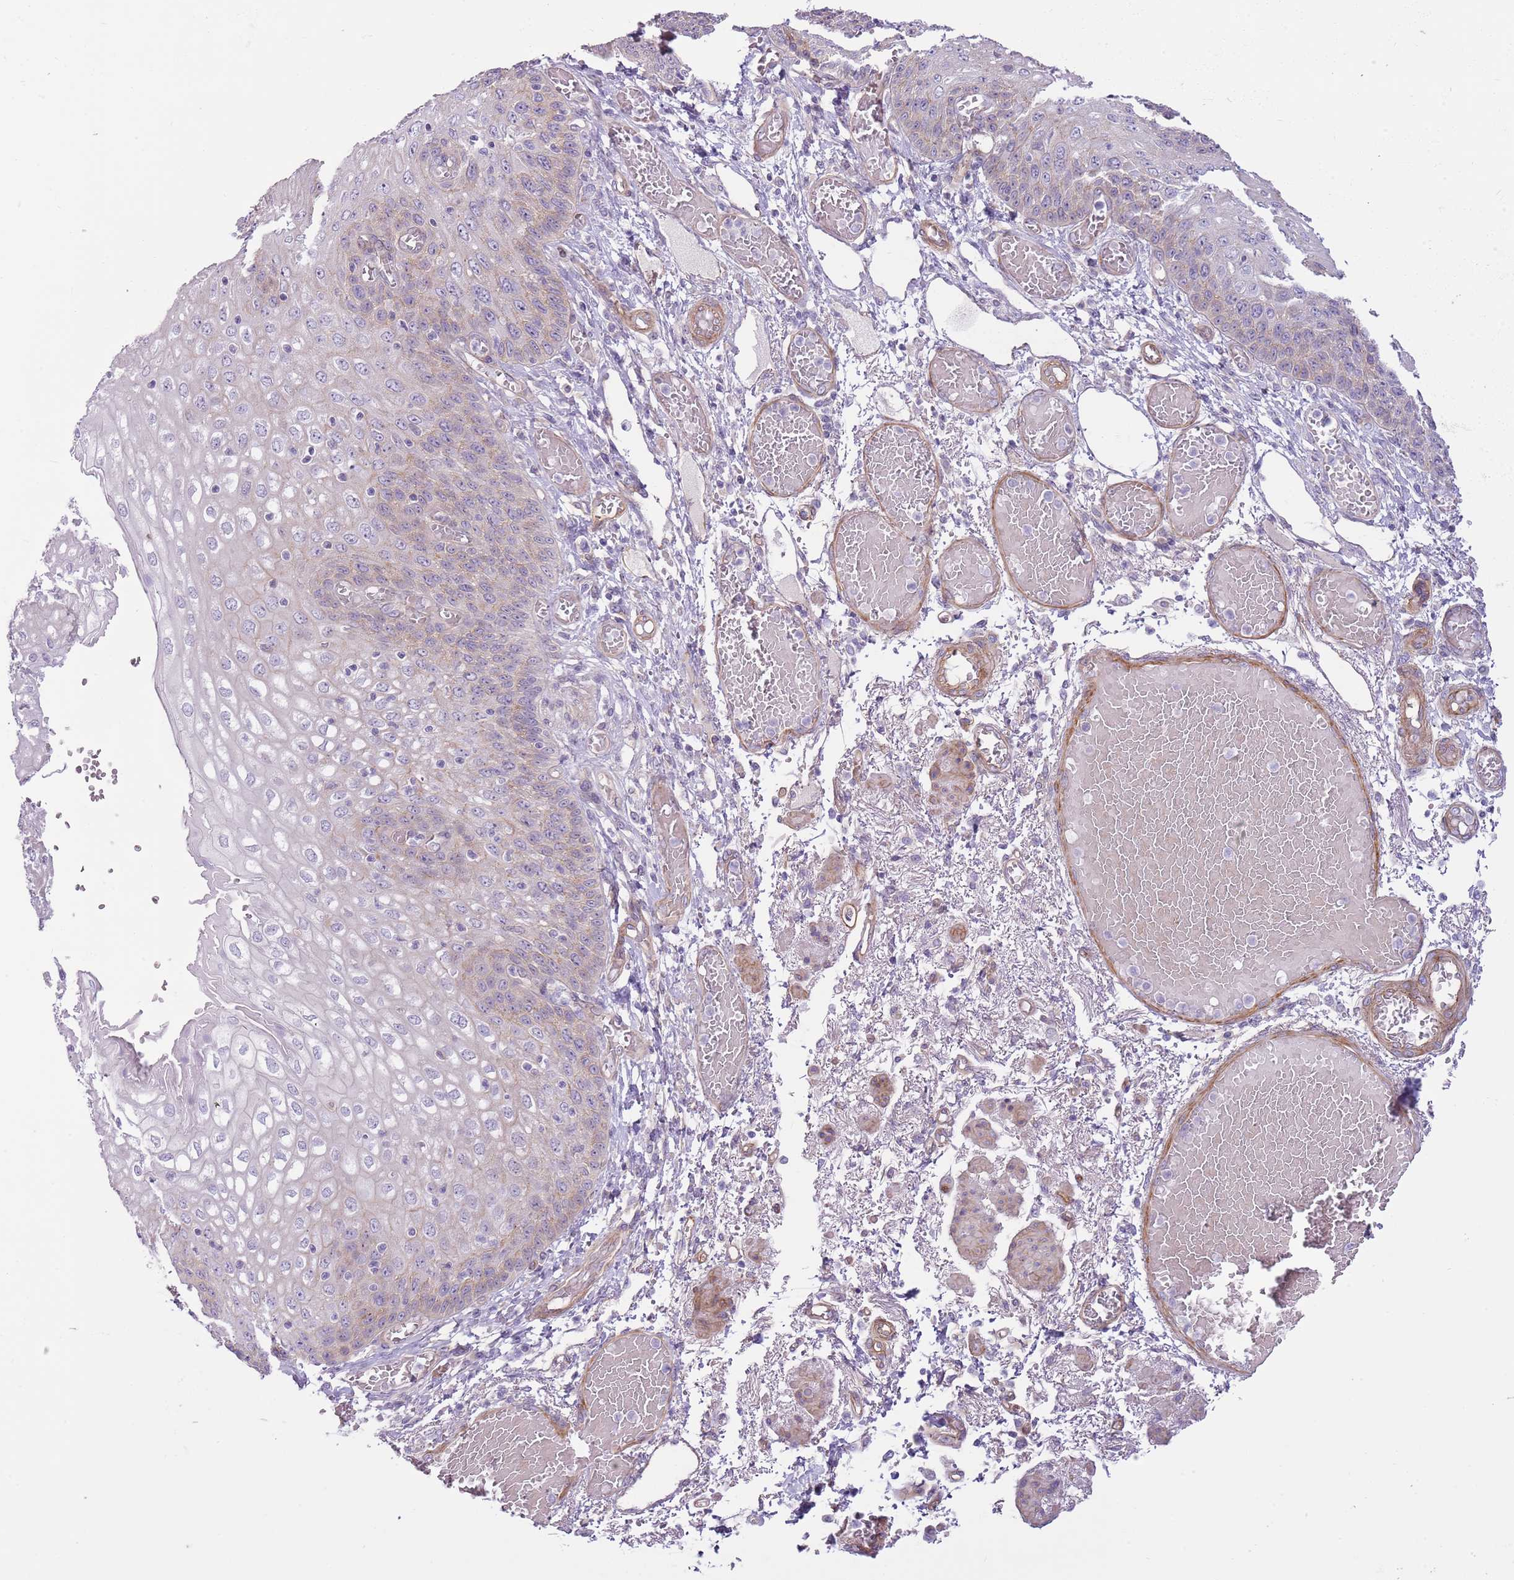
{"staining": {"intensity": "weak", "quantity": "<25%", "location": "cytoplasmic/membranous"}, "tissue": "esophagus", "cell_type": "Squamous epithelial cells", "image_type": "normal", "snomed": [{"axis": "morphology", "description": "Normal tissue, NOS"}, {"axis": "topography", "description": "Esophagus"}], "caption": "This is an immunohistochemistry (IHC) micrograph of unremarkable esophagus. There is no staining in squamous epithelial cells.", "gene": "MRO", "patient": {"sex": "male", "age": 81}}